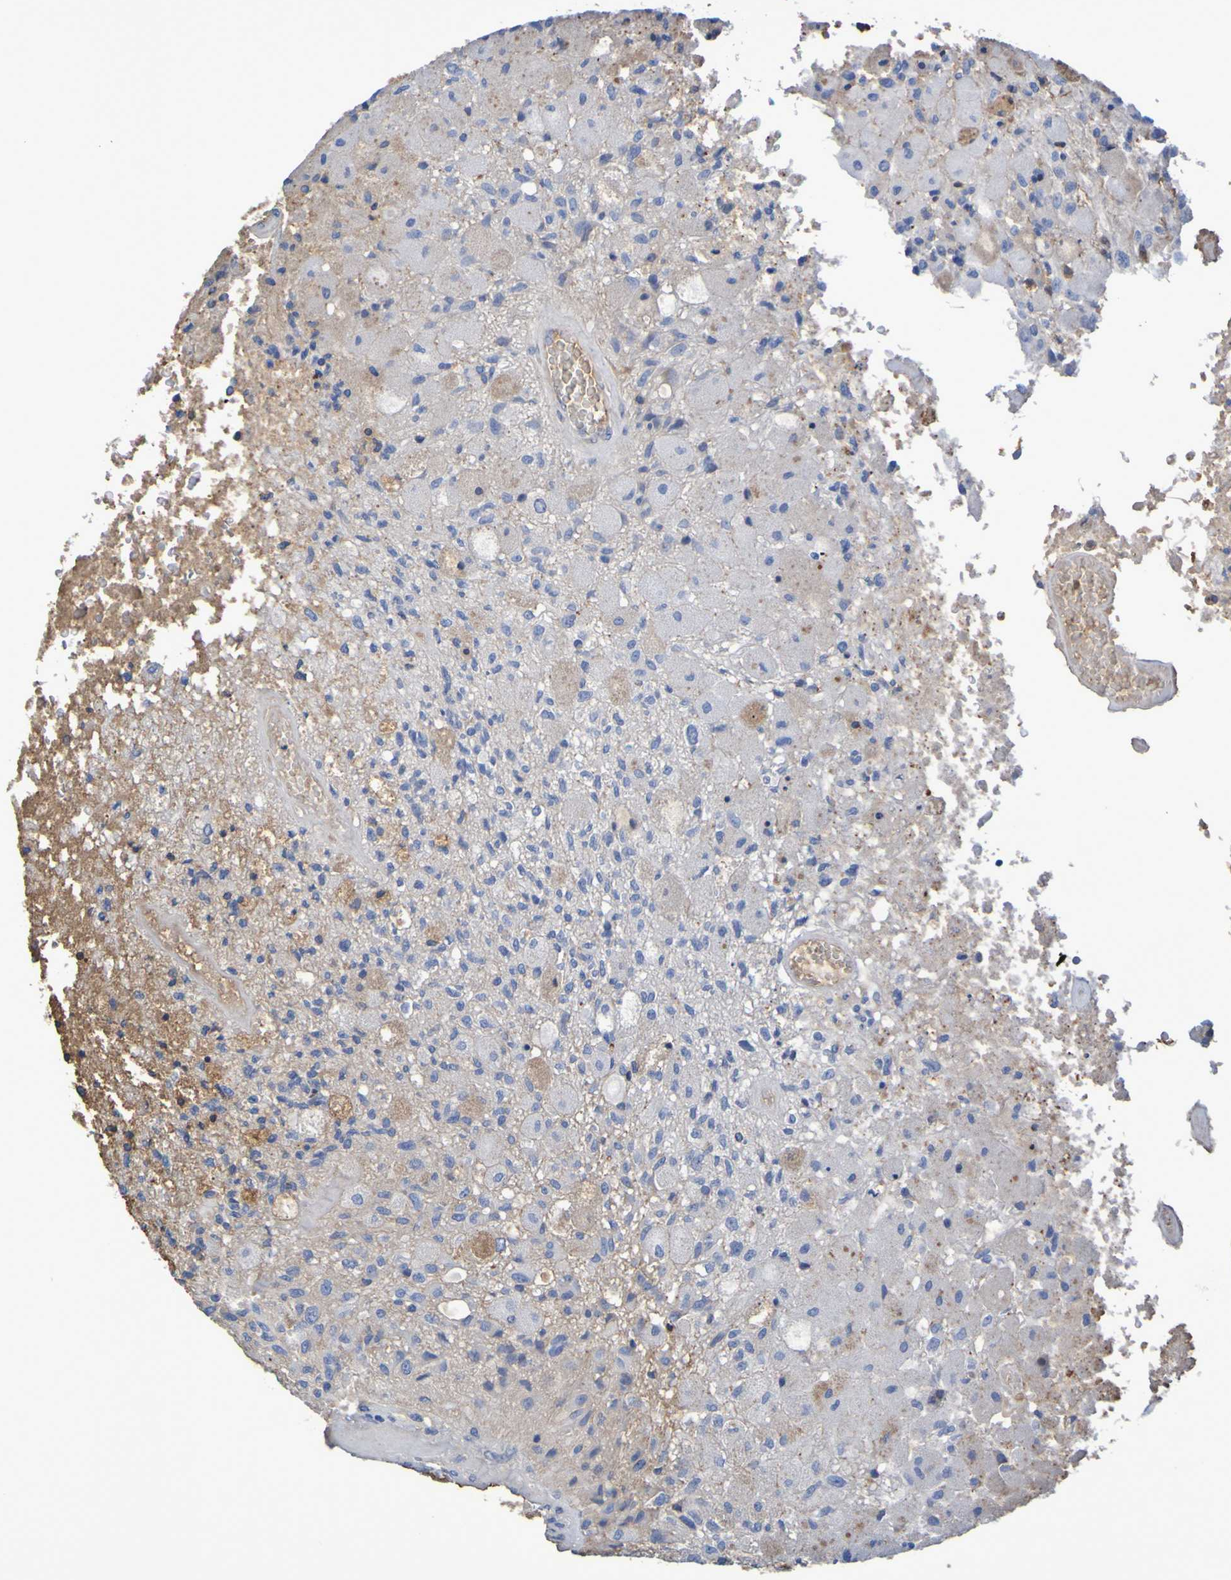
{"staining": {"intensity": "negative", "quantity": "none", "location": "none"}, "tissue": "glioma", "cell_type": "Tumor cells", "image_type": "cancer", "snomed": [{"axis": "morphology", "description": "Normal tissue, NOS"}, {"axis": "morphology", "description": "Glioma, malignant, High grade"}, {"axis": "topography", "description": "Cerebral cortex"}], "caption": "Glioma was stained to show a protein in brown. There is no significant positivity in tumor cells.", "gene": "GAB3", "patient": {"sex": "male", "age": 77}}